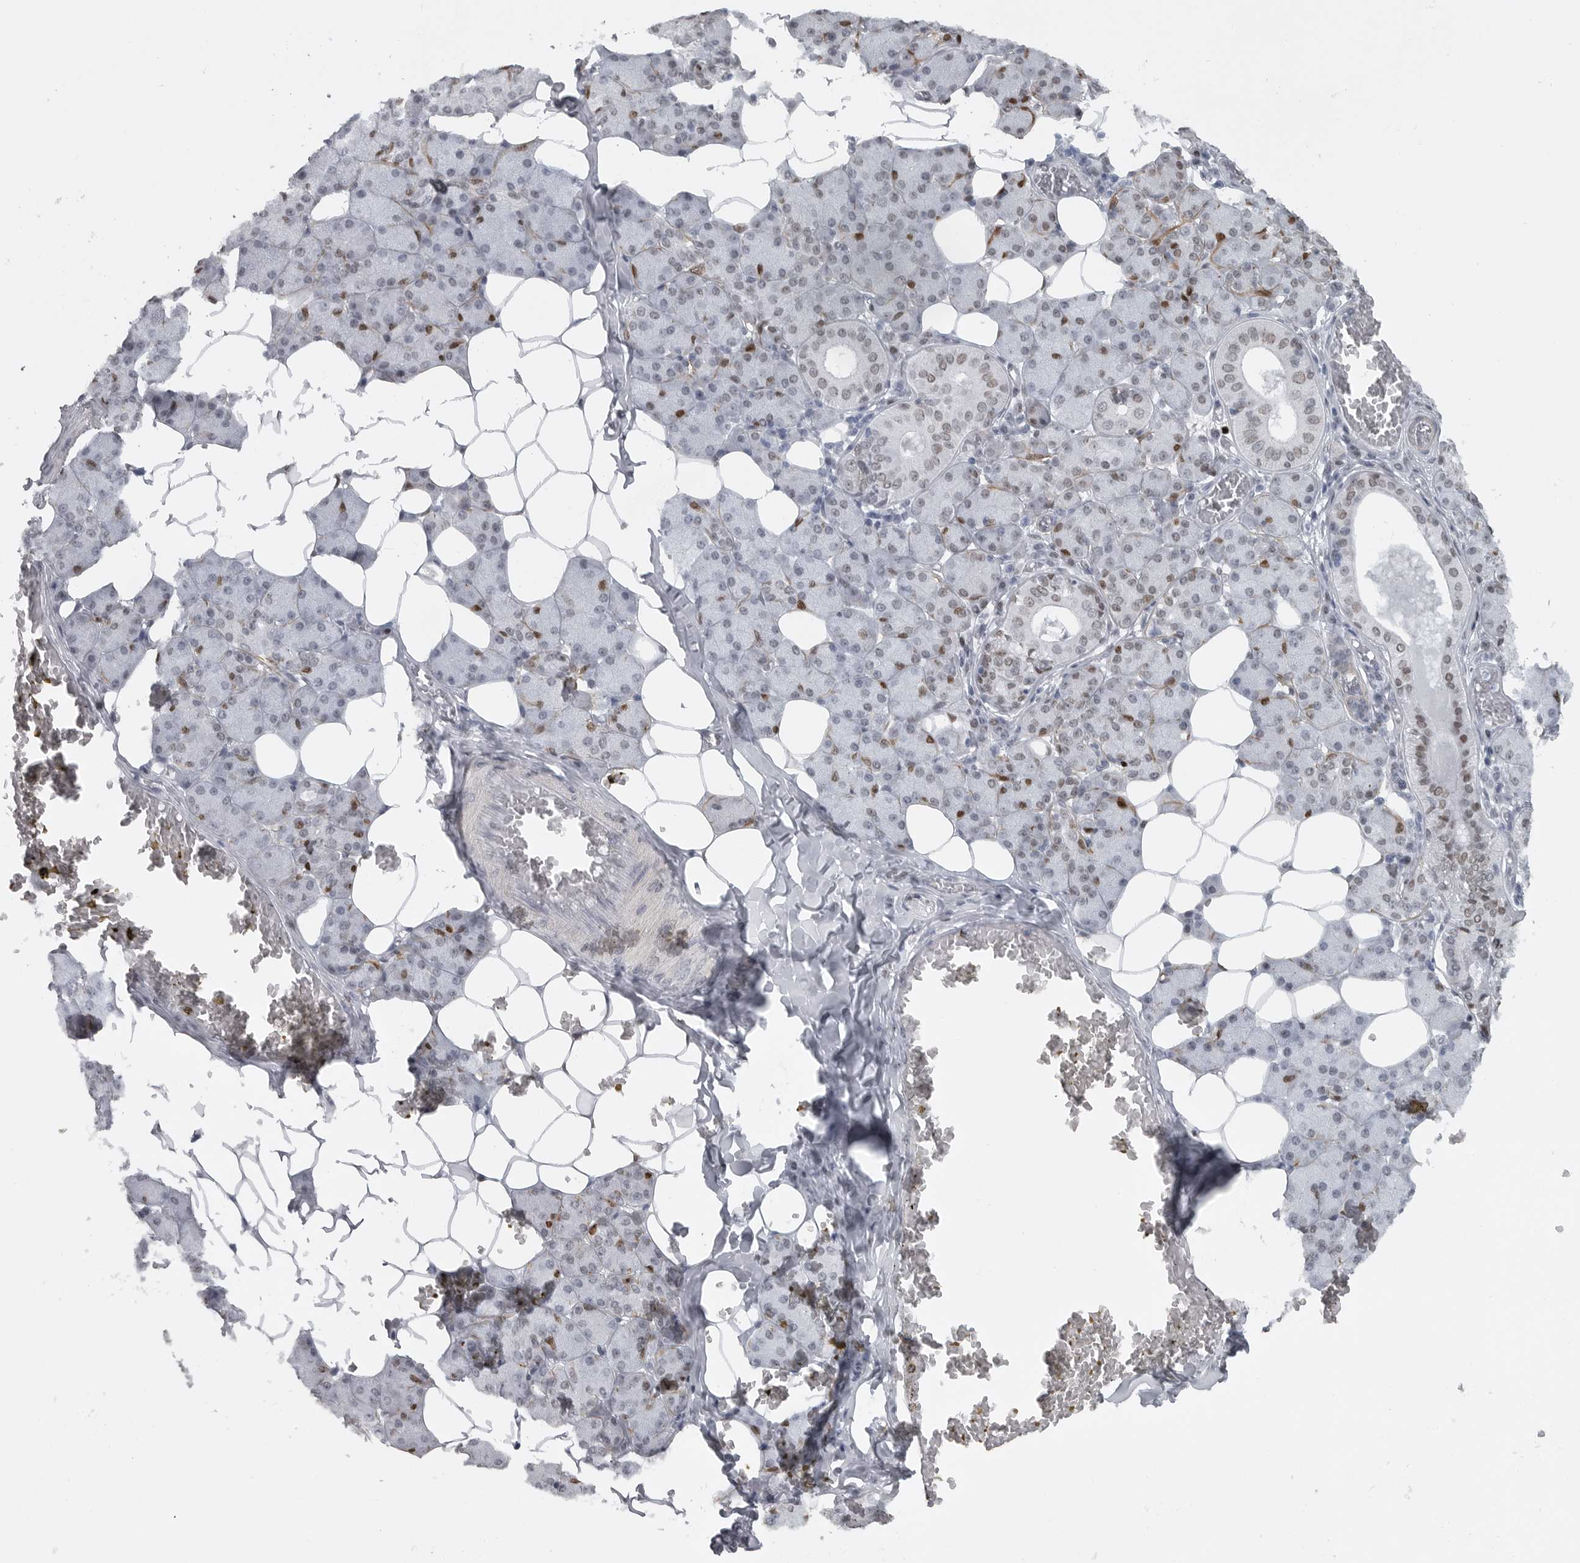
{"staining": {"intensity": "moderate", "quantity": "<25%", "location": "nuclear"}, "tissue": "salivary gland", "cell_type": "Glandular cells", "image_type": "normal", "snomed": [{"axis": "morphology", "description": "Normal tissue, NOS"}, {"axis": "topography", "description": "Salivary gland"}], "caption": "Benign salivary gland exhibits moderate nuclear expression in about <25% of glandular cells Nuclei are stained in blue..", "gene": "HMGN3", "patient": {"sex": "female", "age": 33}}